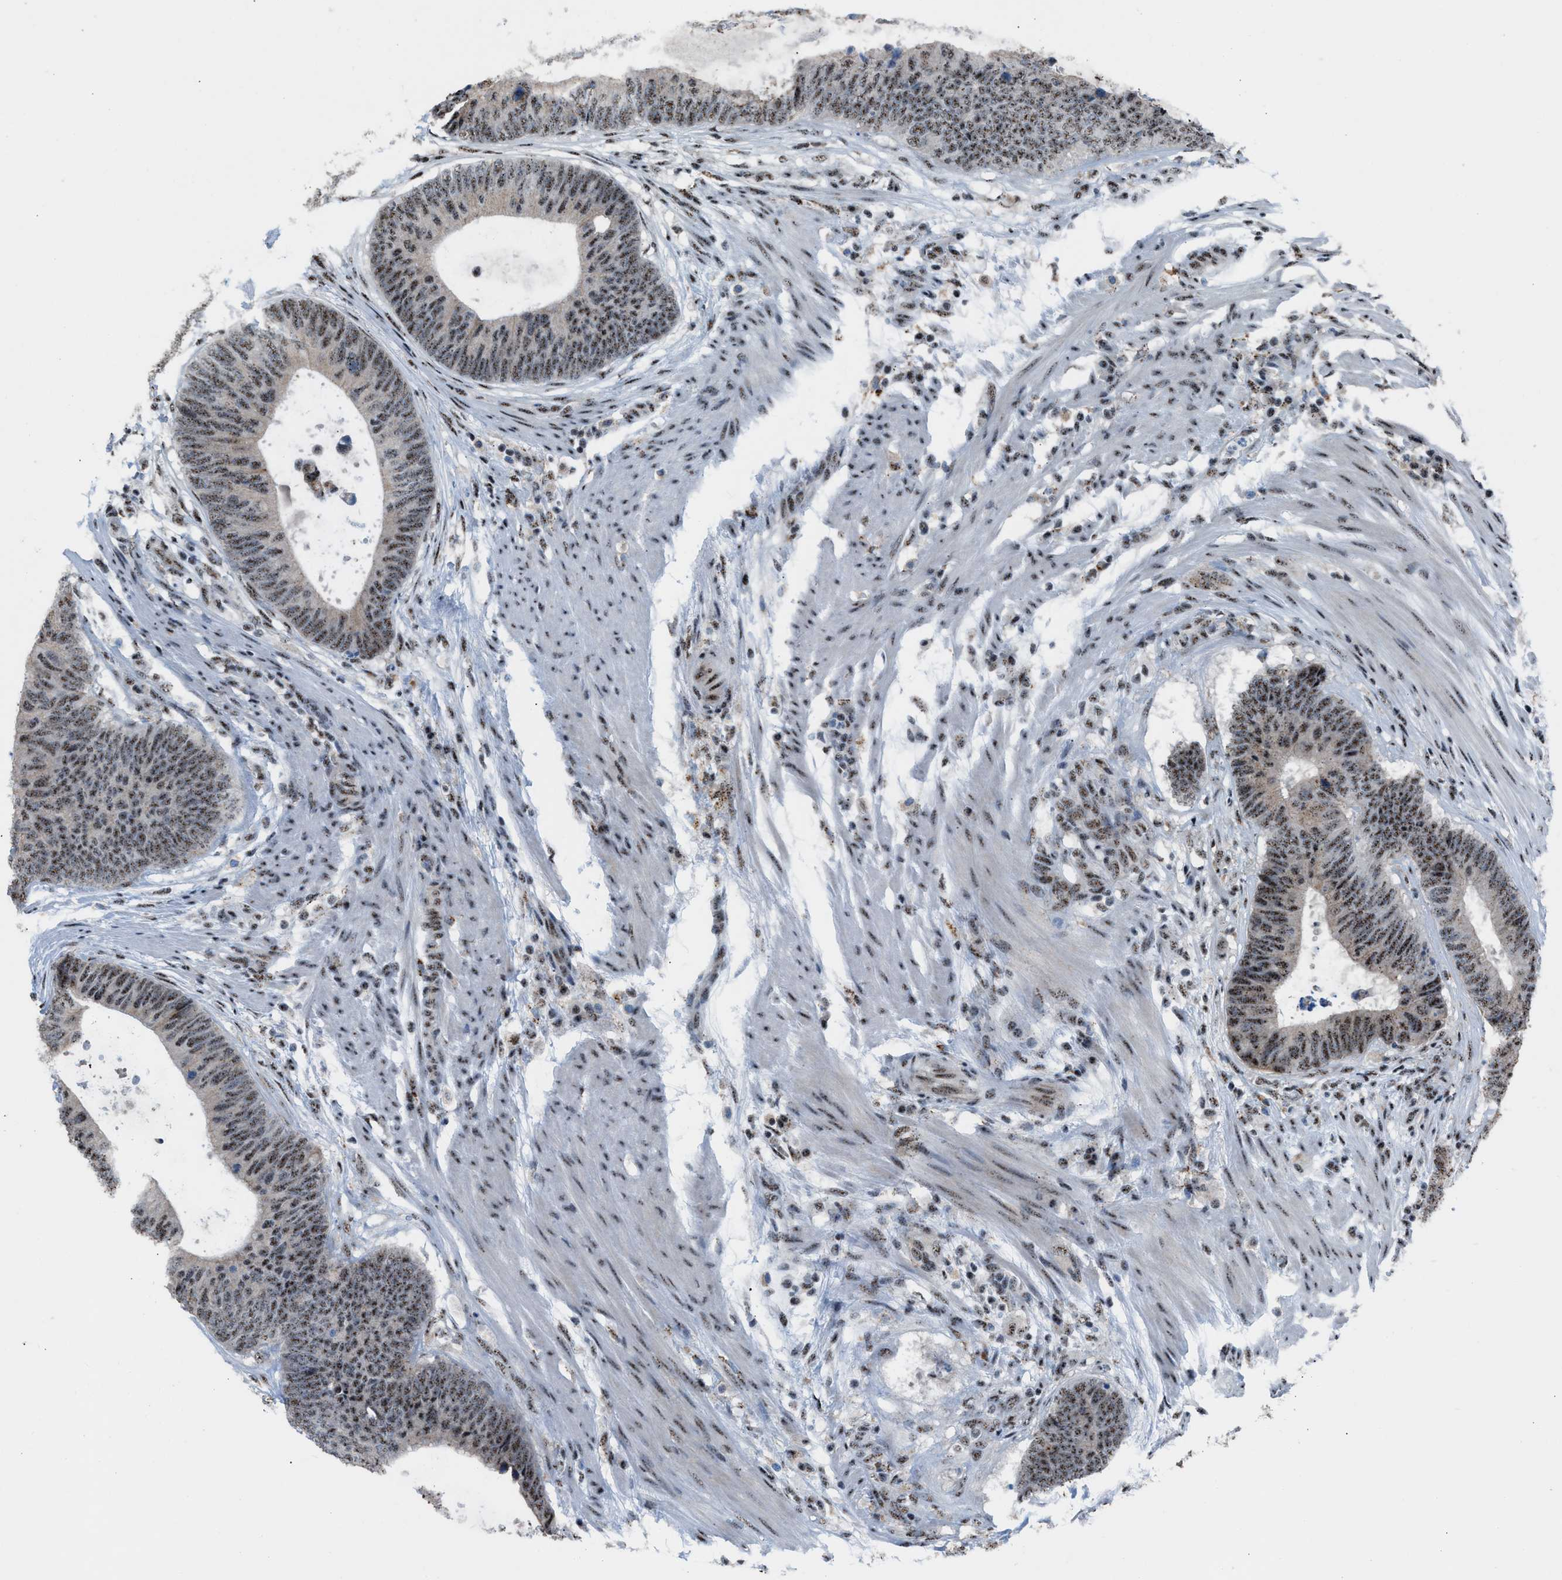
{"staining": {"intensity": "moderate", "quantity": ">75%", "location": "nuclear"}, "tissue": "colorectal cancer", "cell_type": "Tumor cells", "image_type": "cancer", "snomed": [{"axis": "morphology", "description": "Adenocarcinoma, NOS"}, {"axis": "topography", "description": "Colon"}], "caption": "This is an image of IHC staining of colorectal cancer (adenocarcinoma), which shows moderate positivity in the nuclear of tumor cells.", "gene": "CENPP", "patient": {"sex": "male", "age": 56}}